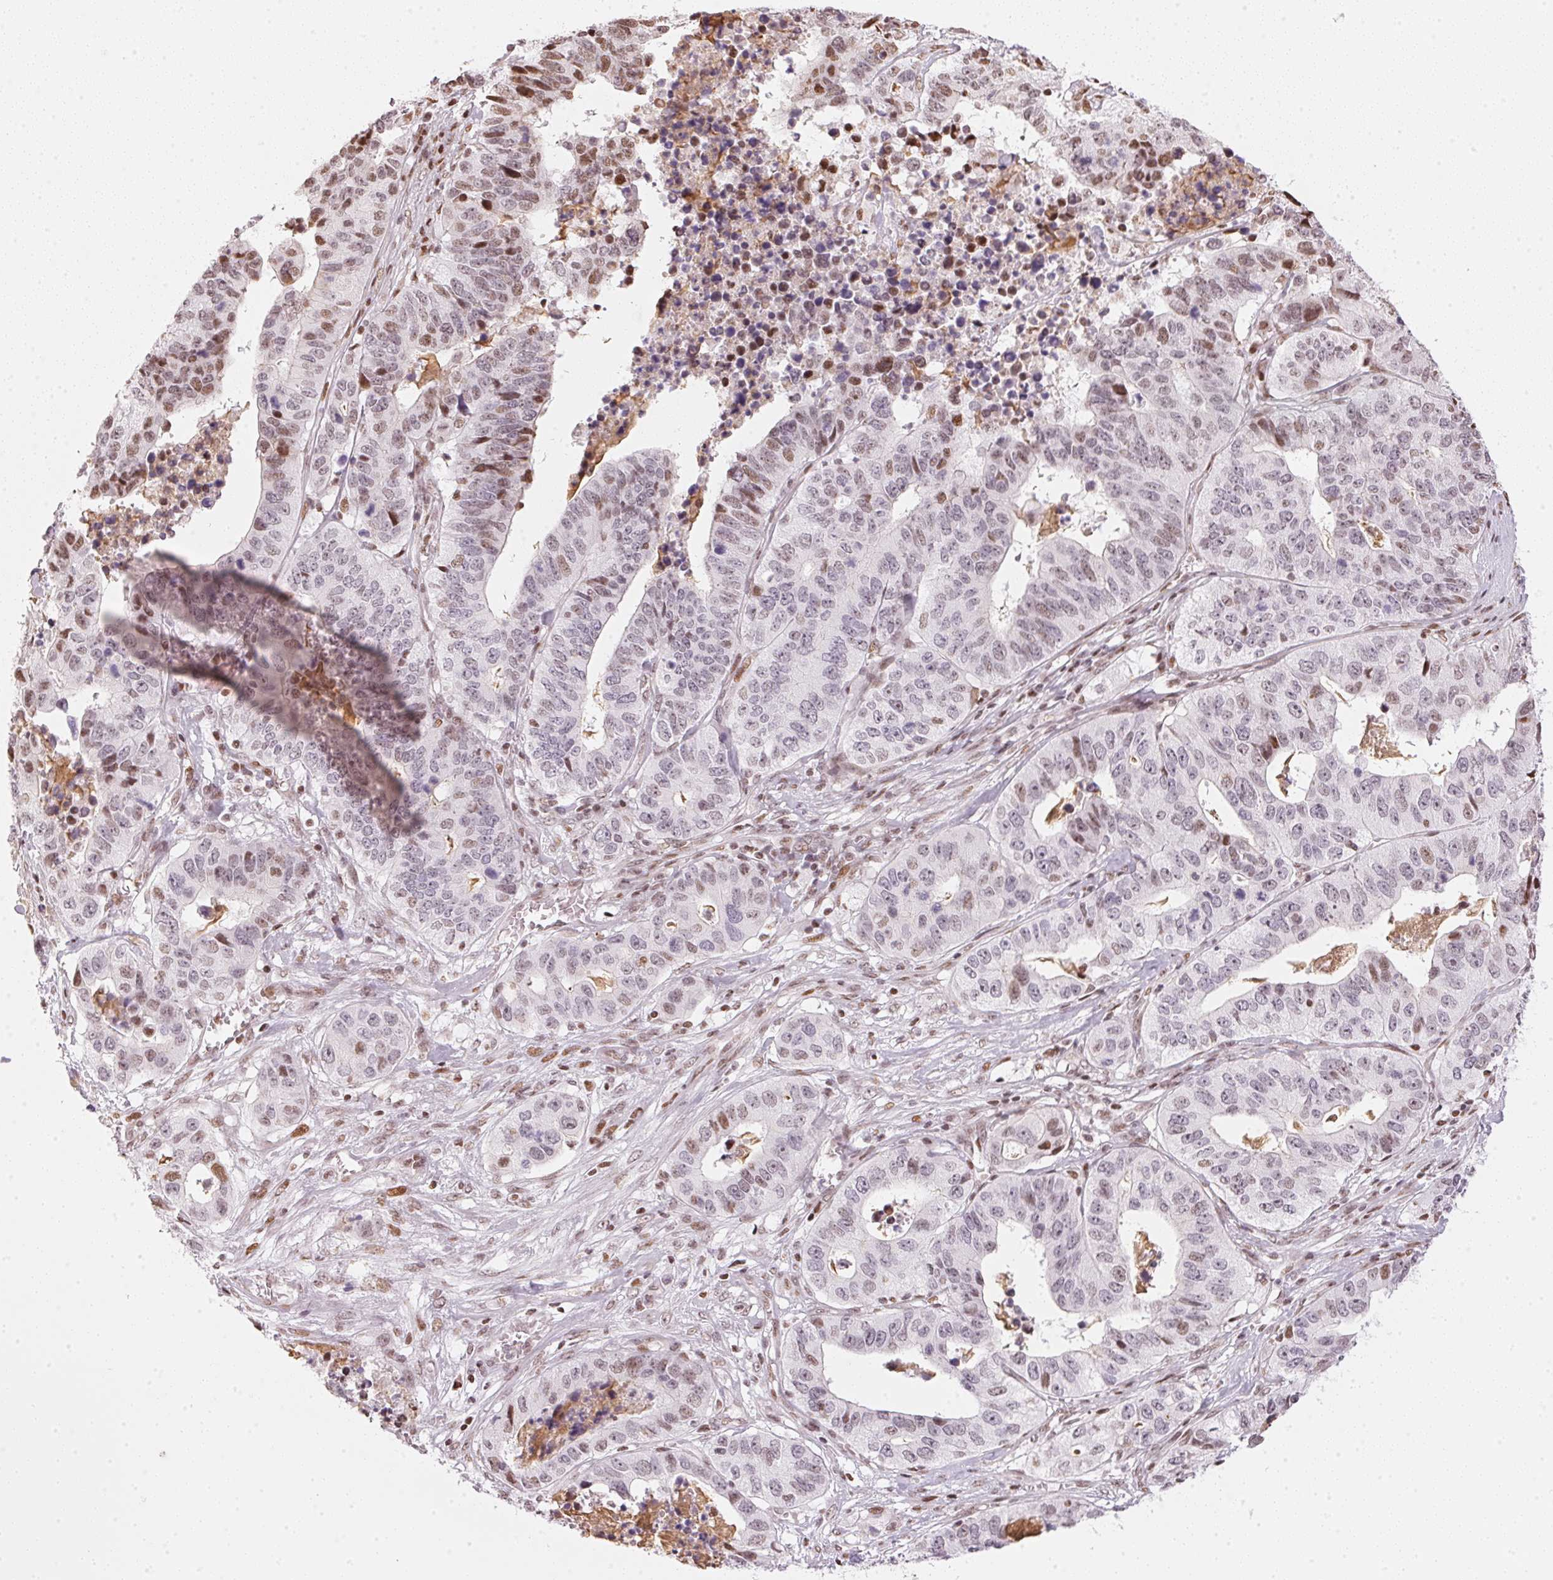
{"staining": {"intensity": "moderate", "quantity": "<25%", "location": "nuclear"}, "tissue": "stomach cancer", "cell_type": "Tumor cells", "image_type": "cancer", "snomed": [{"axis": "morphology", "description": "Adenocarcinoma, NOS"}, {"axis": "topography", "description": "Stomach, upper"}], "caption": "Protein expression analysis of stomach adenocarcinoma reveals moderate nuclear staining in approximately <25% of tumor cells.", "gene": "KAT6A", "patient": {"sex": "female", "age": 67}}